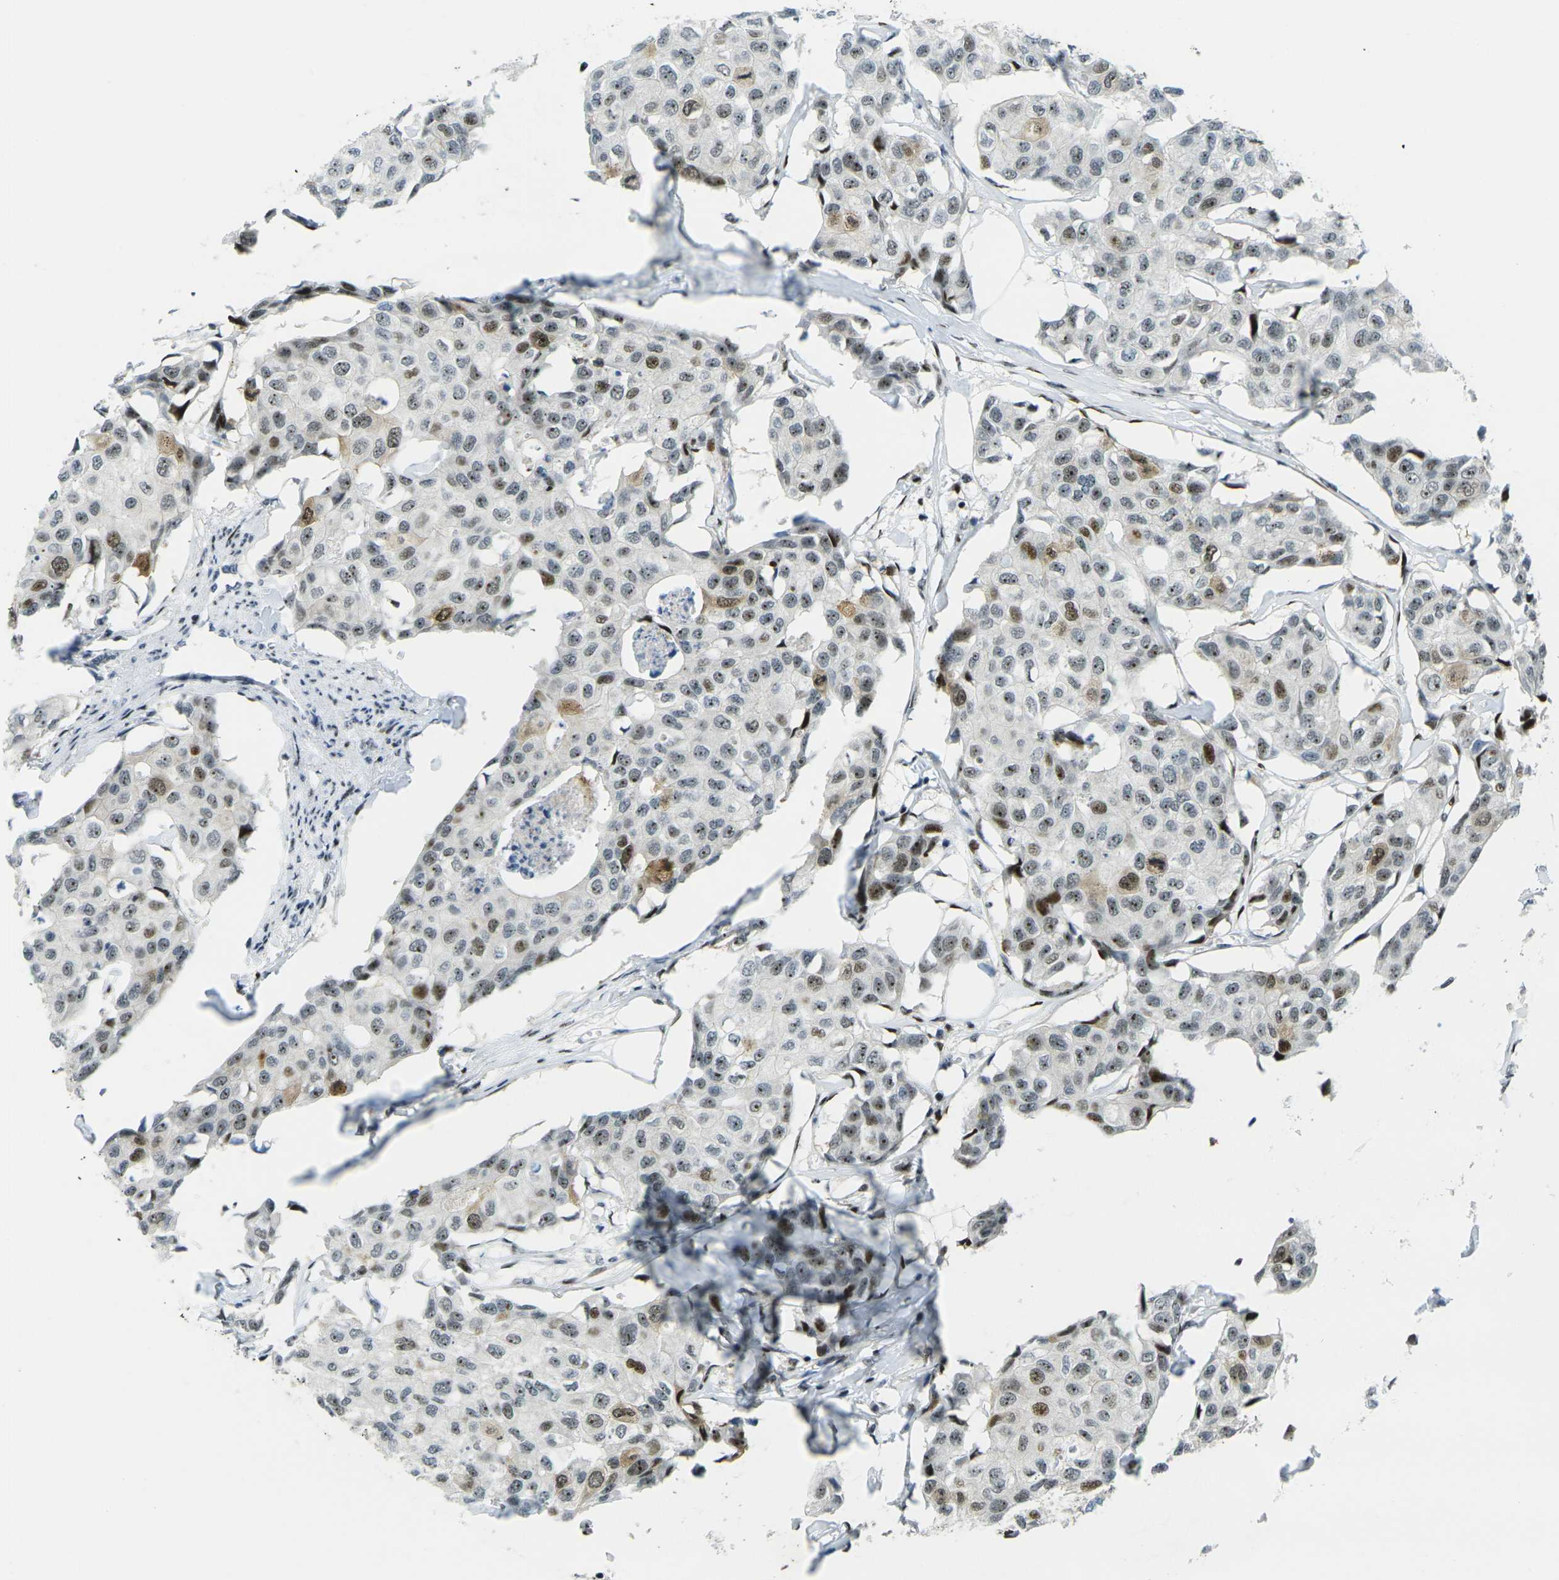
{"staining": {"intensity": "moderate", "quantity": ">75%", "location": "nuclear"}, "tissue": "breast cancer", "cell_type": "Tumor cells", "image_type": "cancer", "snomed": [{"axis": "morphology", "description": "Duct carcinoma"}, {"axis": "topography", "description": "Breast"}], "caption": "There is medium levels of moderate nuclear staining in tumor cells of breast intraductal carcinoma, as demonstrated by immunohistochemical staining (brown color).", "gene": "UBE2C", "patient": {"sex": "female", "age": 80}}